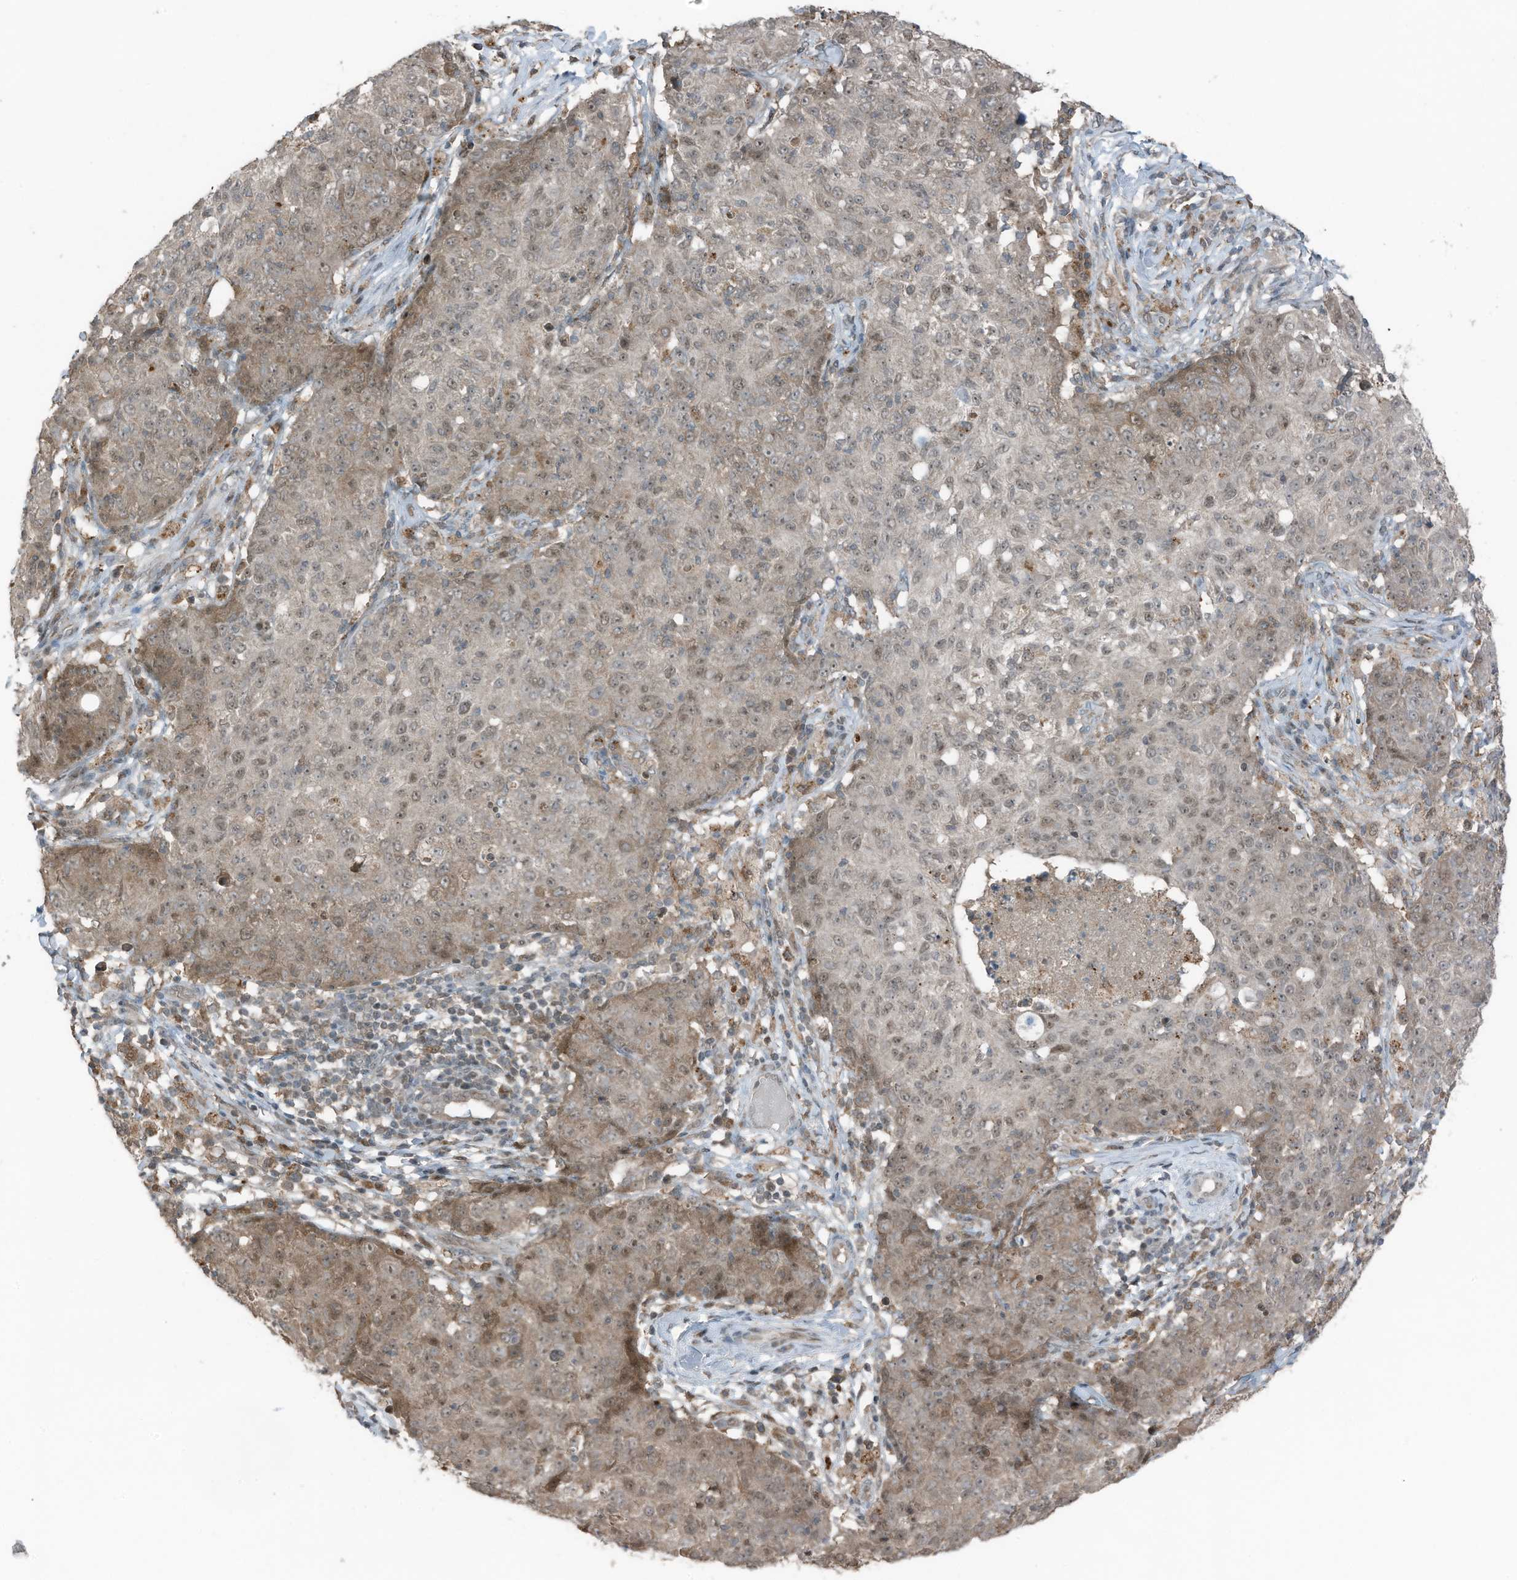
{"staining": {"intensity": "weak", "quantity": "25%-75%", "location": "cytoplasmic/membranous,nuclear"}, "tissue": "ovarian cancer", "cell_type": "Tumor cells", "image_type": "cancer", "snomed": [{"axis": "morphology", "description": "Carcinoma, endometroid"}, {"axis": "topography", "description": "Ovary"}], "caption": "Brown immunohistochemical staining in endometroid carcinoma (ovarian) reveals weak cytoplasmic/membranous and nuclear expression in about 25%-75% of tumor cells. (IHC, brightfield microscopy, high magnification).", "gene": "TXNDC9", "patient": {"sex": "female", "age": 42}}